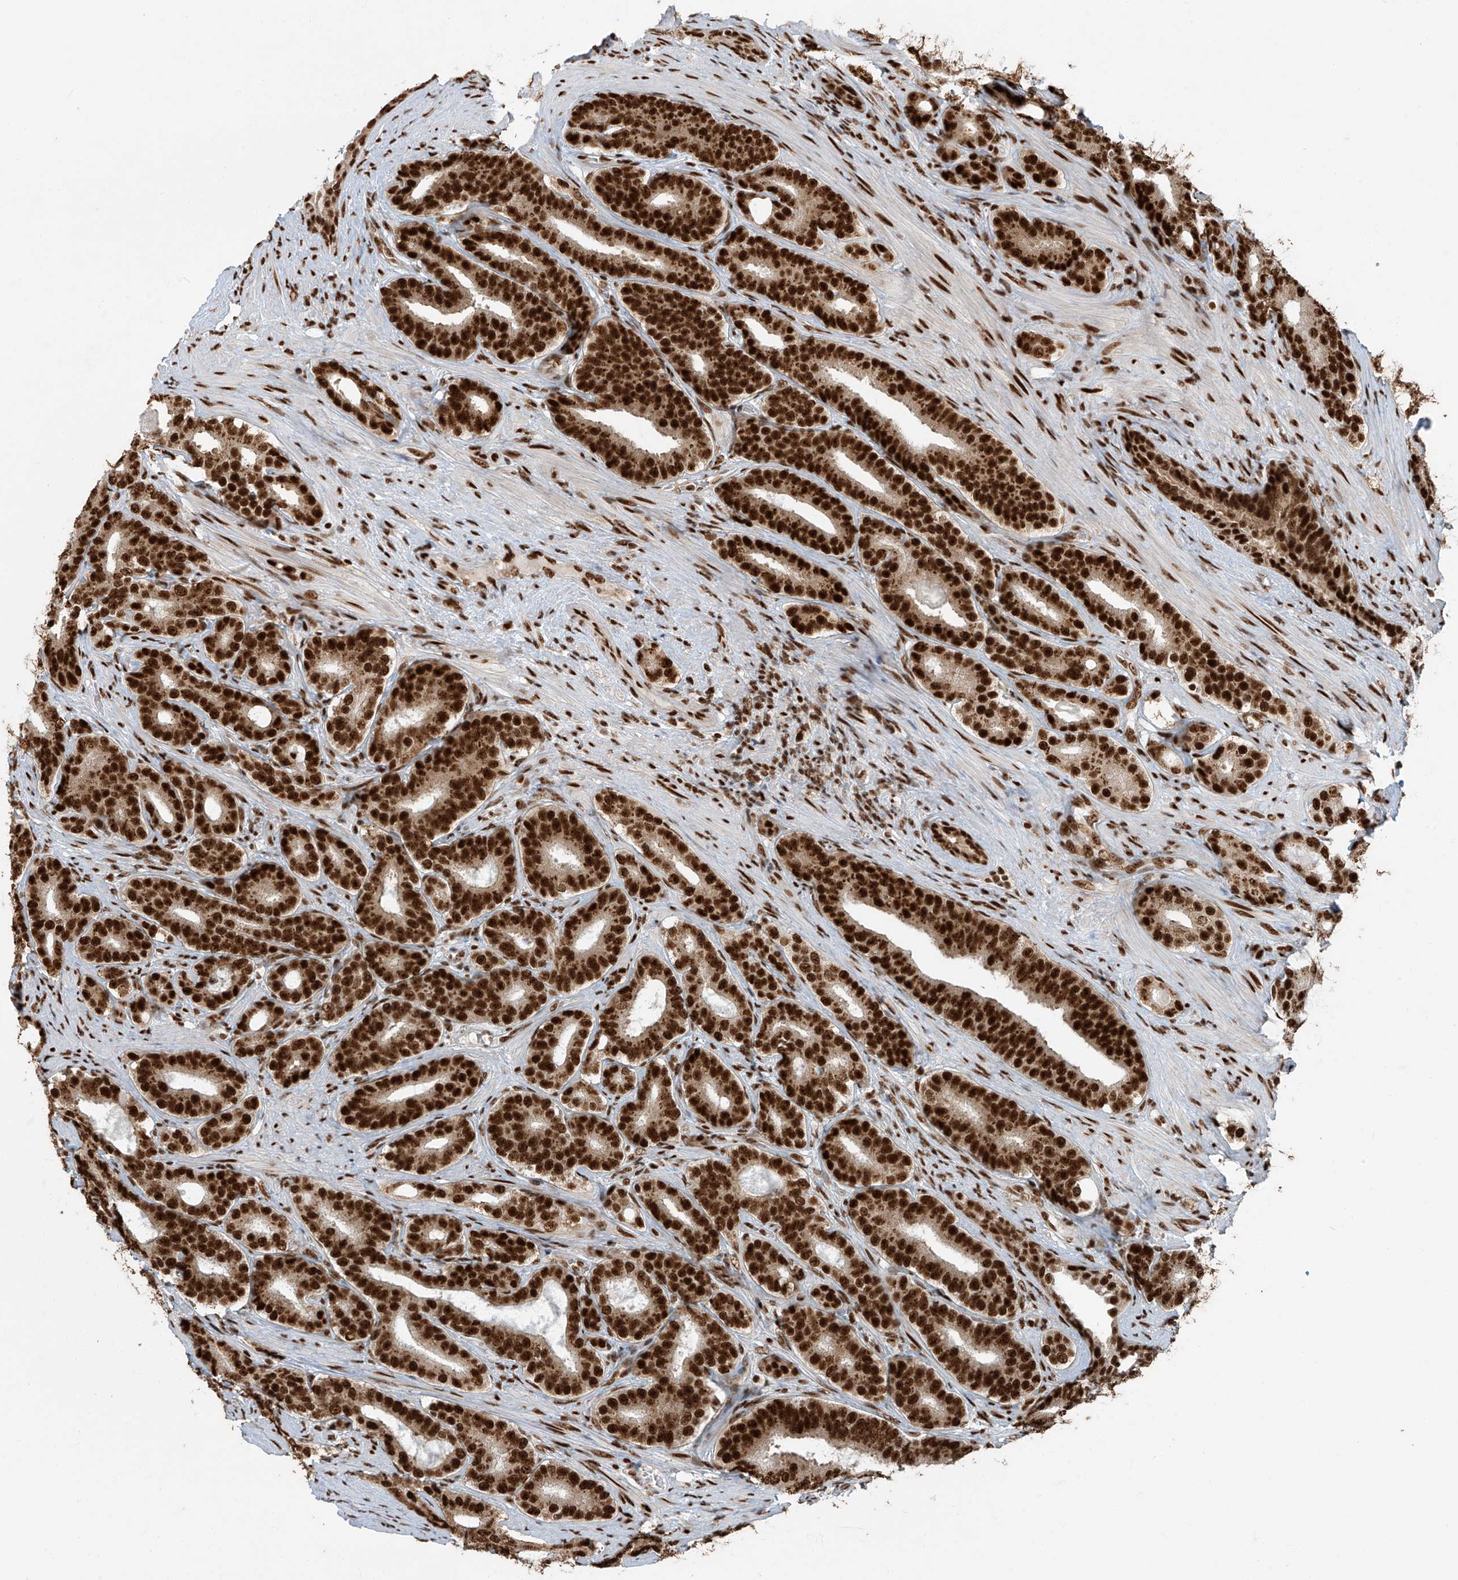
{"staining": {"intensity": "strong", "quantity": ">75%", "location": "nuclear"}, "tissue": "prostate cancer", "cell_type": "Tumor cells", "image_type": "cancer", "snomed": [{"axis": "morphology", "description": "Adenocarcinoma, High grade"}, {"axis": "topography", "description": "Prostate"}], "caption": "Tumor cells reveal high levels of strong nuclear positivity in about >75% of cells in prostate high-grade adenocarcinoma.", "gene": "FAM193B", "patient": {"sex": "male", "age": 60}}